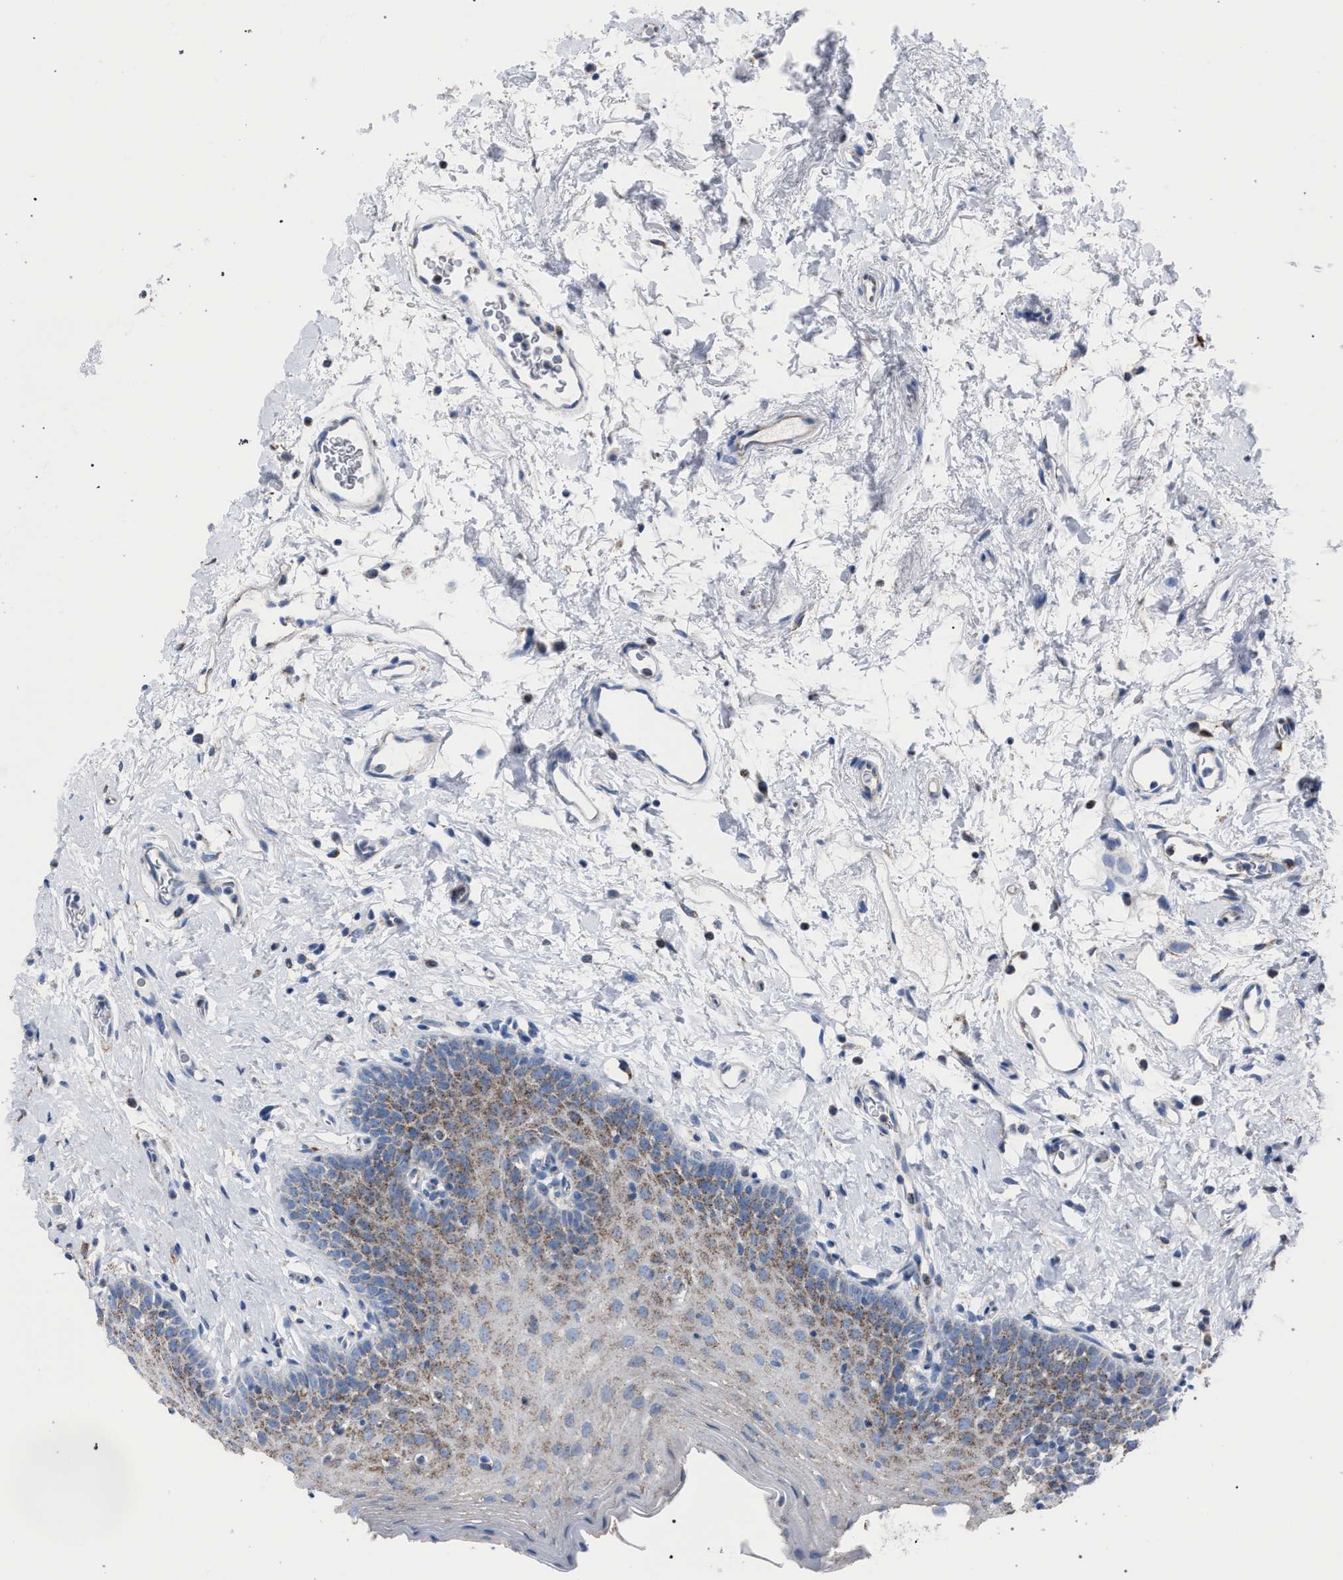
{"staining": {"intensity": "weak", "quantity": "25%-75%", "location": "cytoplasmic/membranous"}, "tissue": "oral mucosa", "cell_type": "Squamous epithelial cells", "image_type": "normal", "snomed": [{"axis": "morphology", "description": "Normal tissue, NOS"}, {"axis": "topography", "description": "Oral tissue"}], "caption": "Approximately 25%-75% of squamous epithelial cells in unremarkable oral mucosa exhibit weak cytoplasmic/membranous protein positivity as visualized by brown immunohistochemical staining.", "gene": "HSD17B4", "patient": {"sex": "male", "age": 66}}